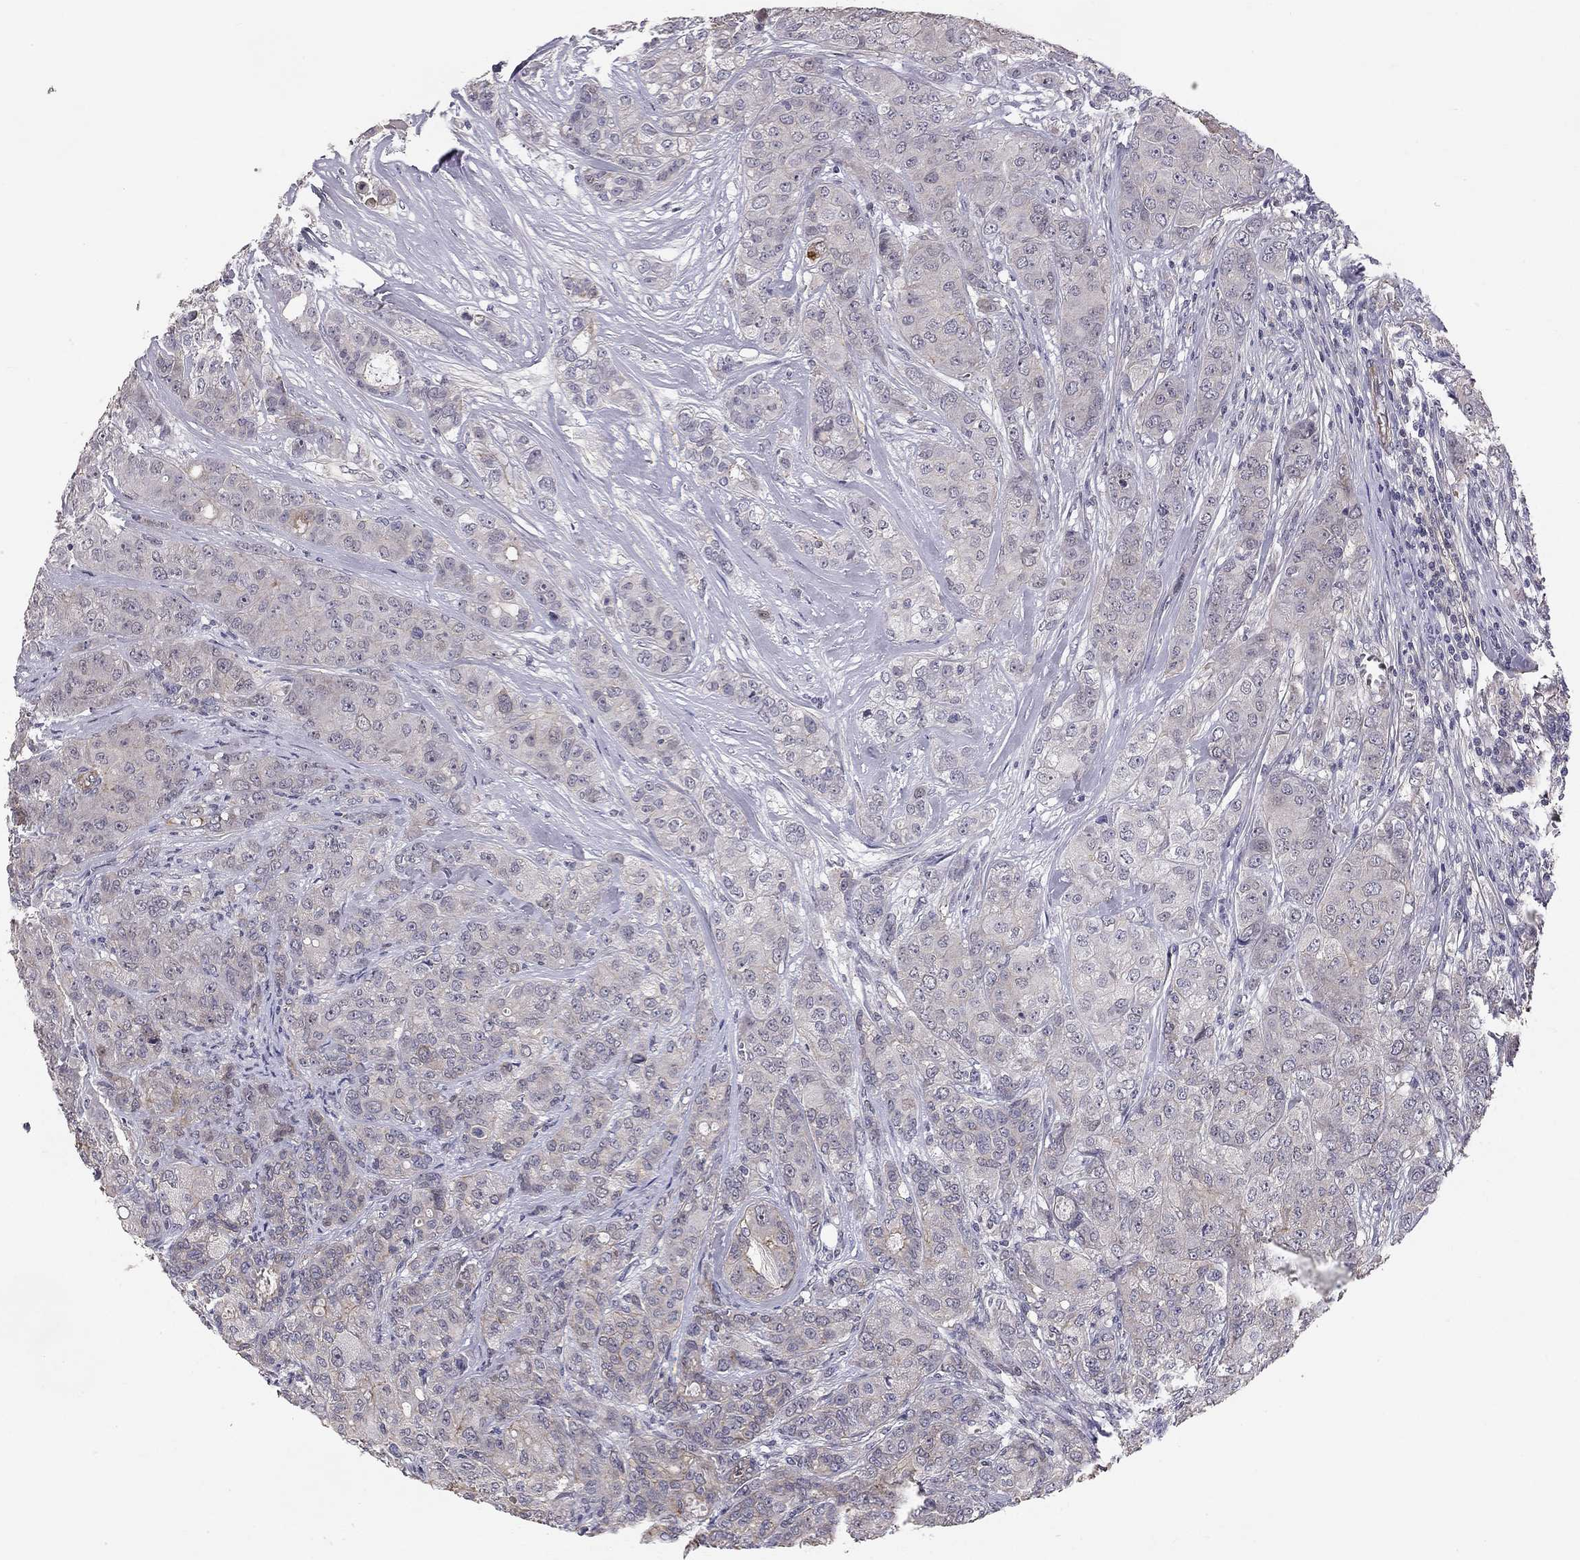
{"staining": {"intensity": "negative", "quantity": "none", "location": "none"}, "tissue": "breast cancer", "cell_type": "Tumor cells", "image_type": "cancer", "snomed": [{"axis": "morphology", "description": "Duct carcinoma"}, {"axis": "topography", "description": "Breast"}], "caption": "IHC micrograph of invasive ductal carcinoma (breast) stained for a protein (brown), which shows no positivity in tumor cells.", "gene": "GJB4", "patient": {"sex": "female", "age": 43}}